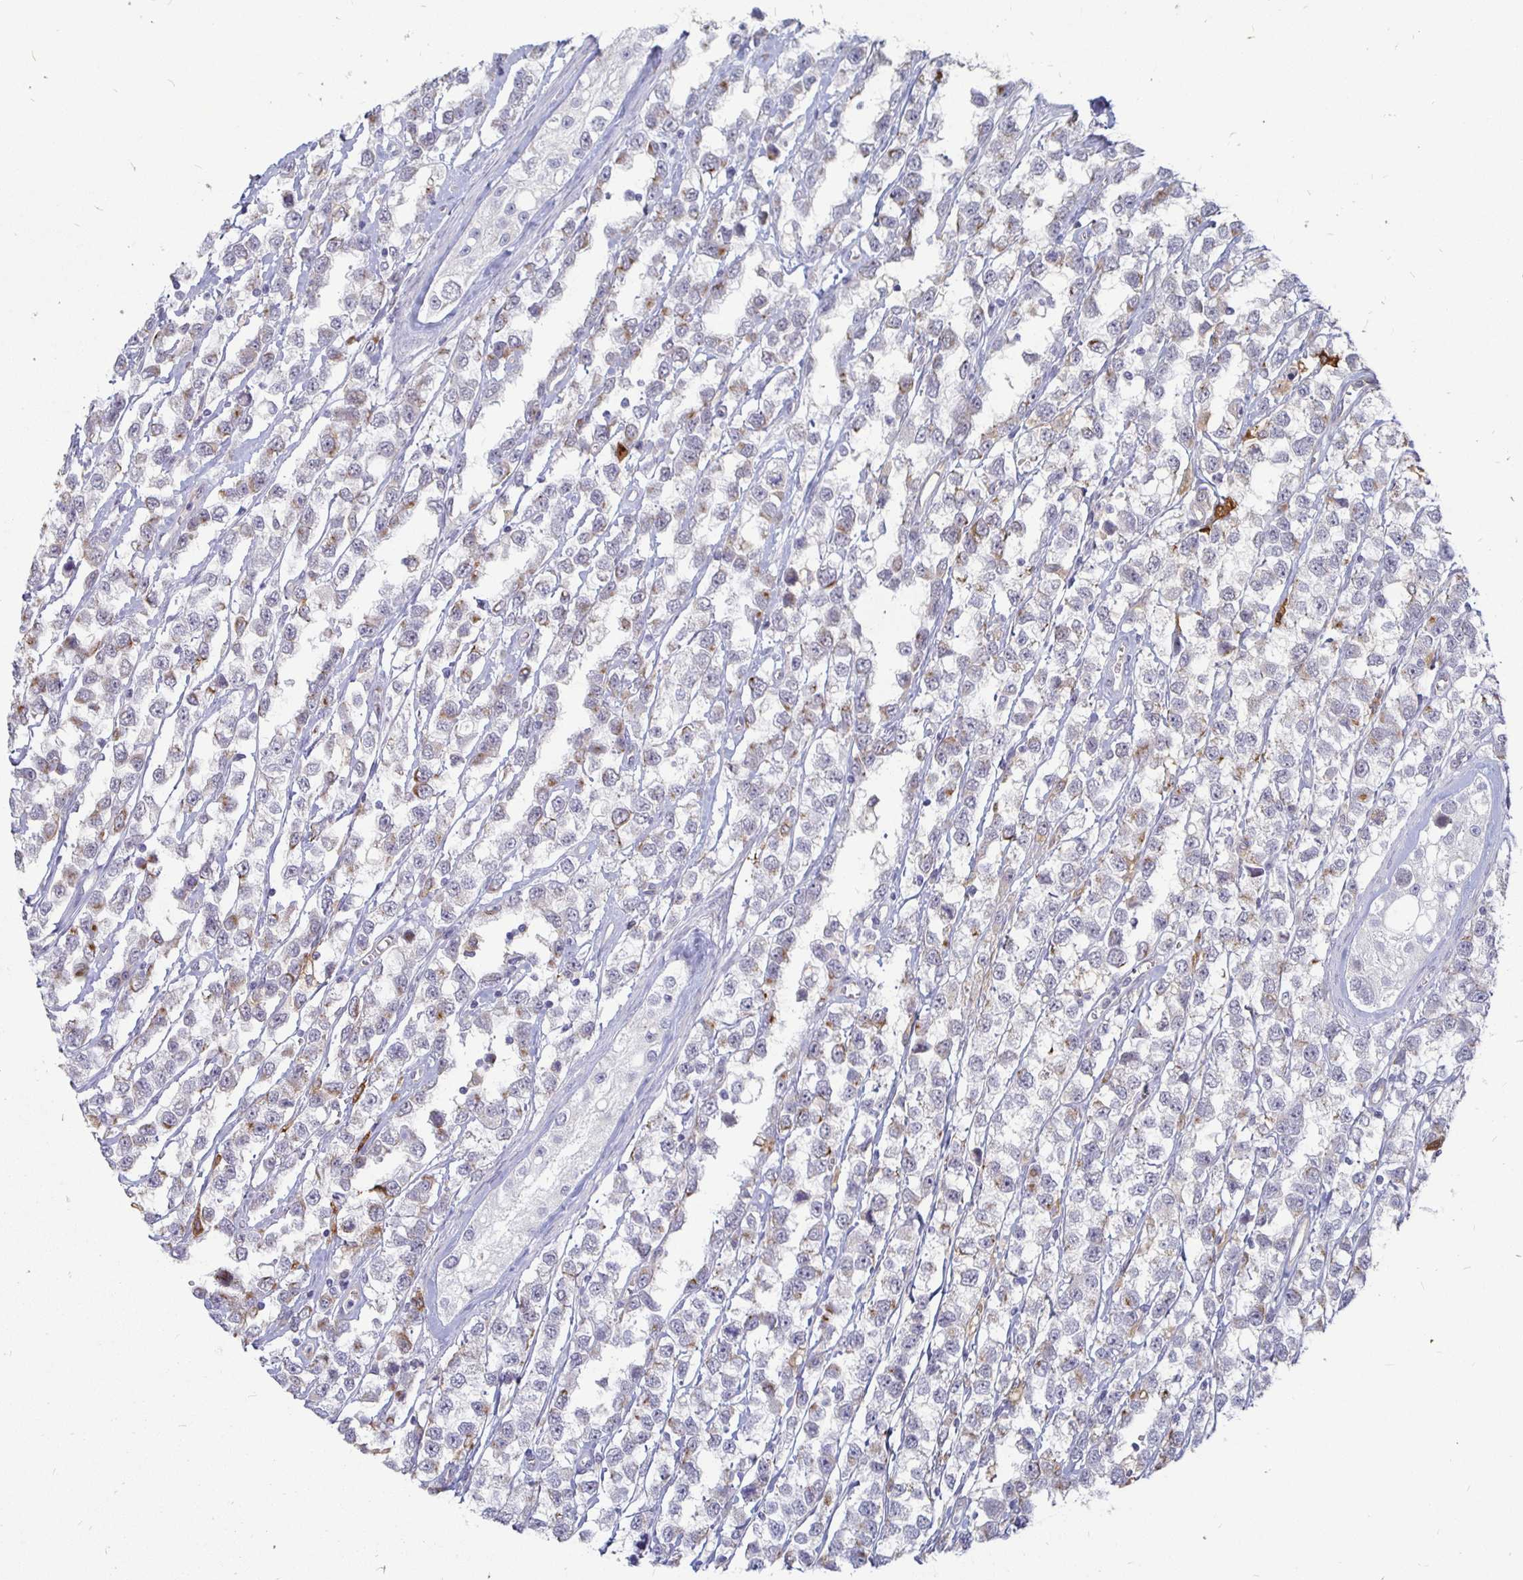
{"staining": {"intensity": "weak", "quantity": "<25%", "location": "cytoplasmic/membranous"}, "tissue": "testis cancer", "cell_type": "Tumor cells", "image_type": "cancer", "snomed": [{"axis": "morphology", "description": "Seminoma, NOS"}, {"axis": "topography", "description": "Testis"}], "caption": "Immunohistochemistry (IHC) histopathology image of testis cancer stained for a protein (brown), which demonstrates no positivity in tumor cells.", "gene": "CCDC85A", "patient": {"sex": "male", "age": 34}}